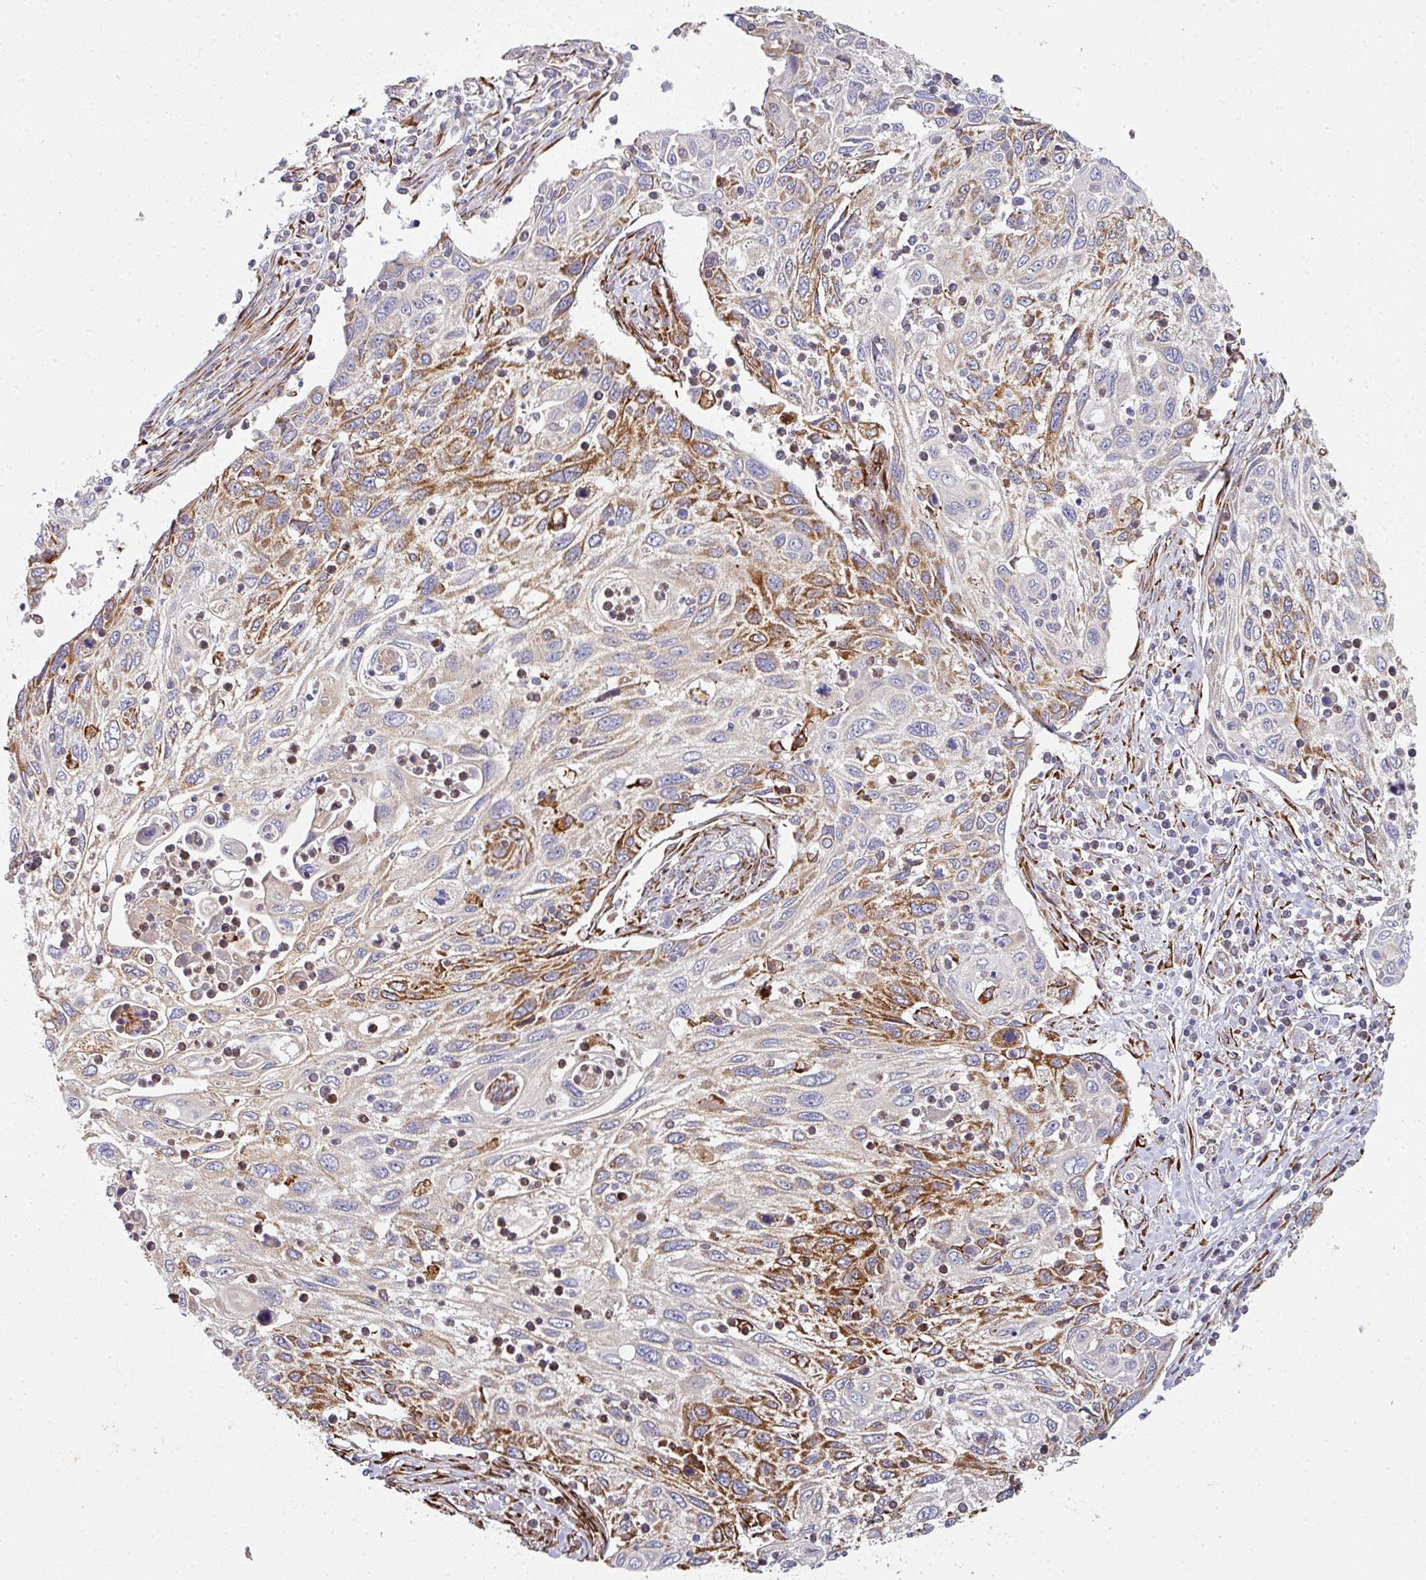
{"staining": {"intensity": "strong", "quantity": "<25%", "location": "cytoplasmic/membranous"}, "tissue": "cervical cancer", "cell_type": "Tumor cells", "image_type": "cancer", "snomed": [{"axis": "morphology", "description": "Squamous cell carcinoma, NOS"}, {"axis": "topography", "description": "Cervix"}], "caption": "This image displays immunohistochemistry staining of cervical cancer, with medium strong cytoplasmic/membranous expression in about <25% of tumor cells.", "gene": "ZNF268", "patient": {"sex": "female", "age": 70}}